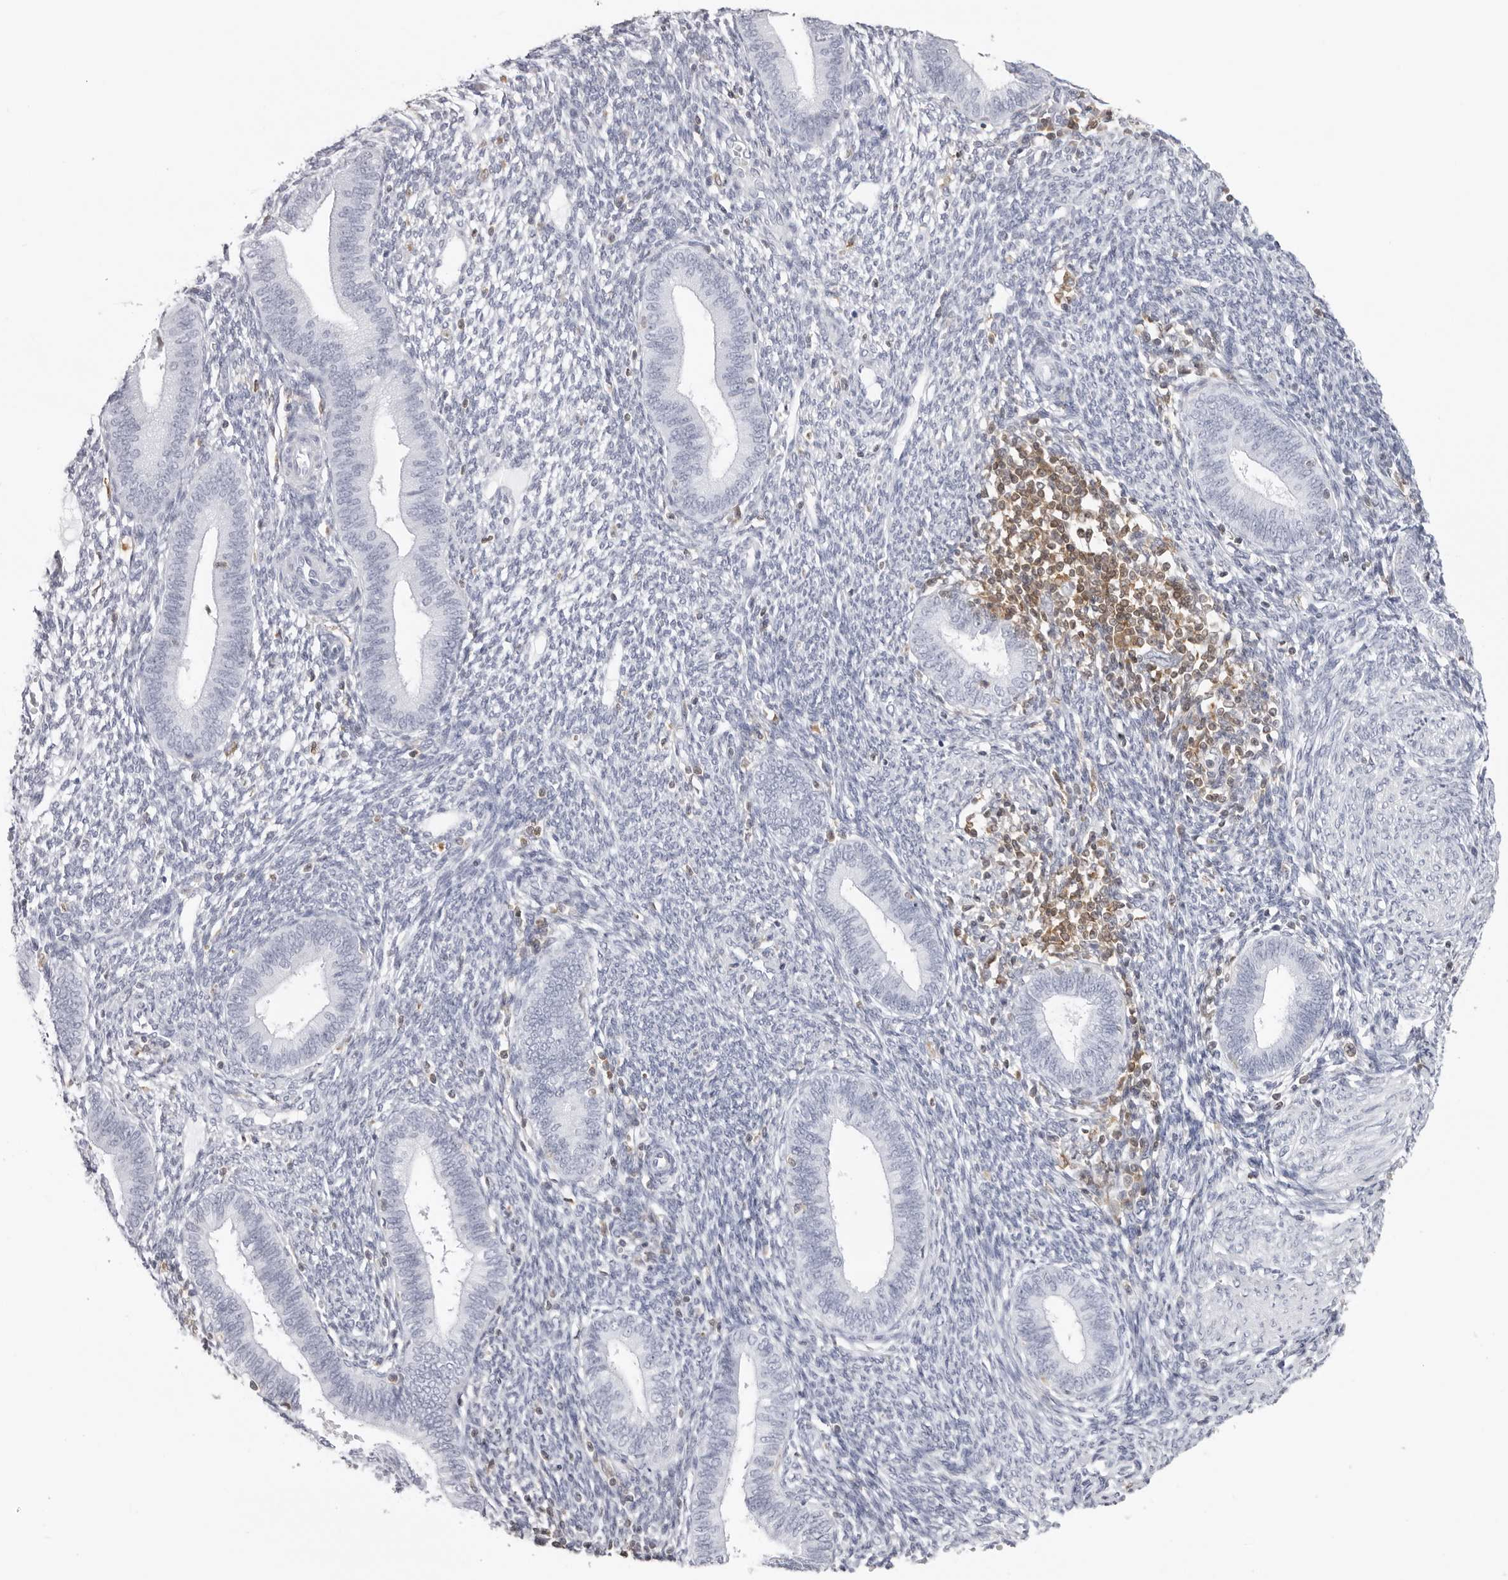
{"staining": {"intensity": "negative", "quantity": "none", "location": "none"}, "tissue": "endometrium", "cell_type": "Cells in endometrial stroma", "image_type": "normal", "snomed": [{"axis": "morphology", "description": "Normal tissue, NOS"}, {"axis": "topography", "description": "Endometrium"}], "caption": "Photomicrograph shows no protein staining in cells in endometrial stroma of unremarkable endometrium.", "gene": "FMNL1", "patient": {"sex": "female", "age": 46}}